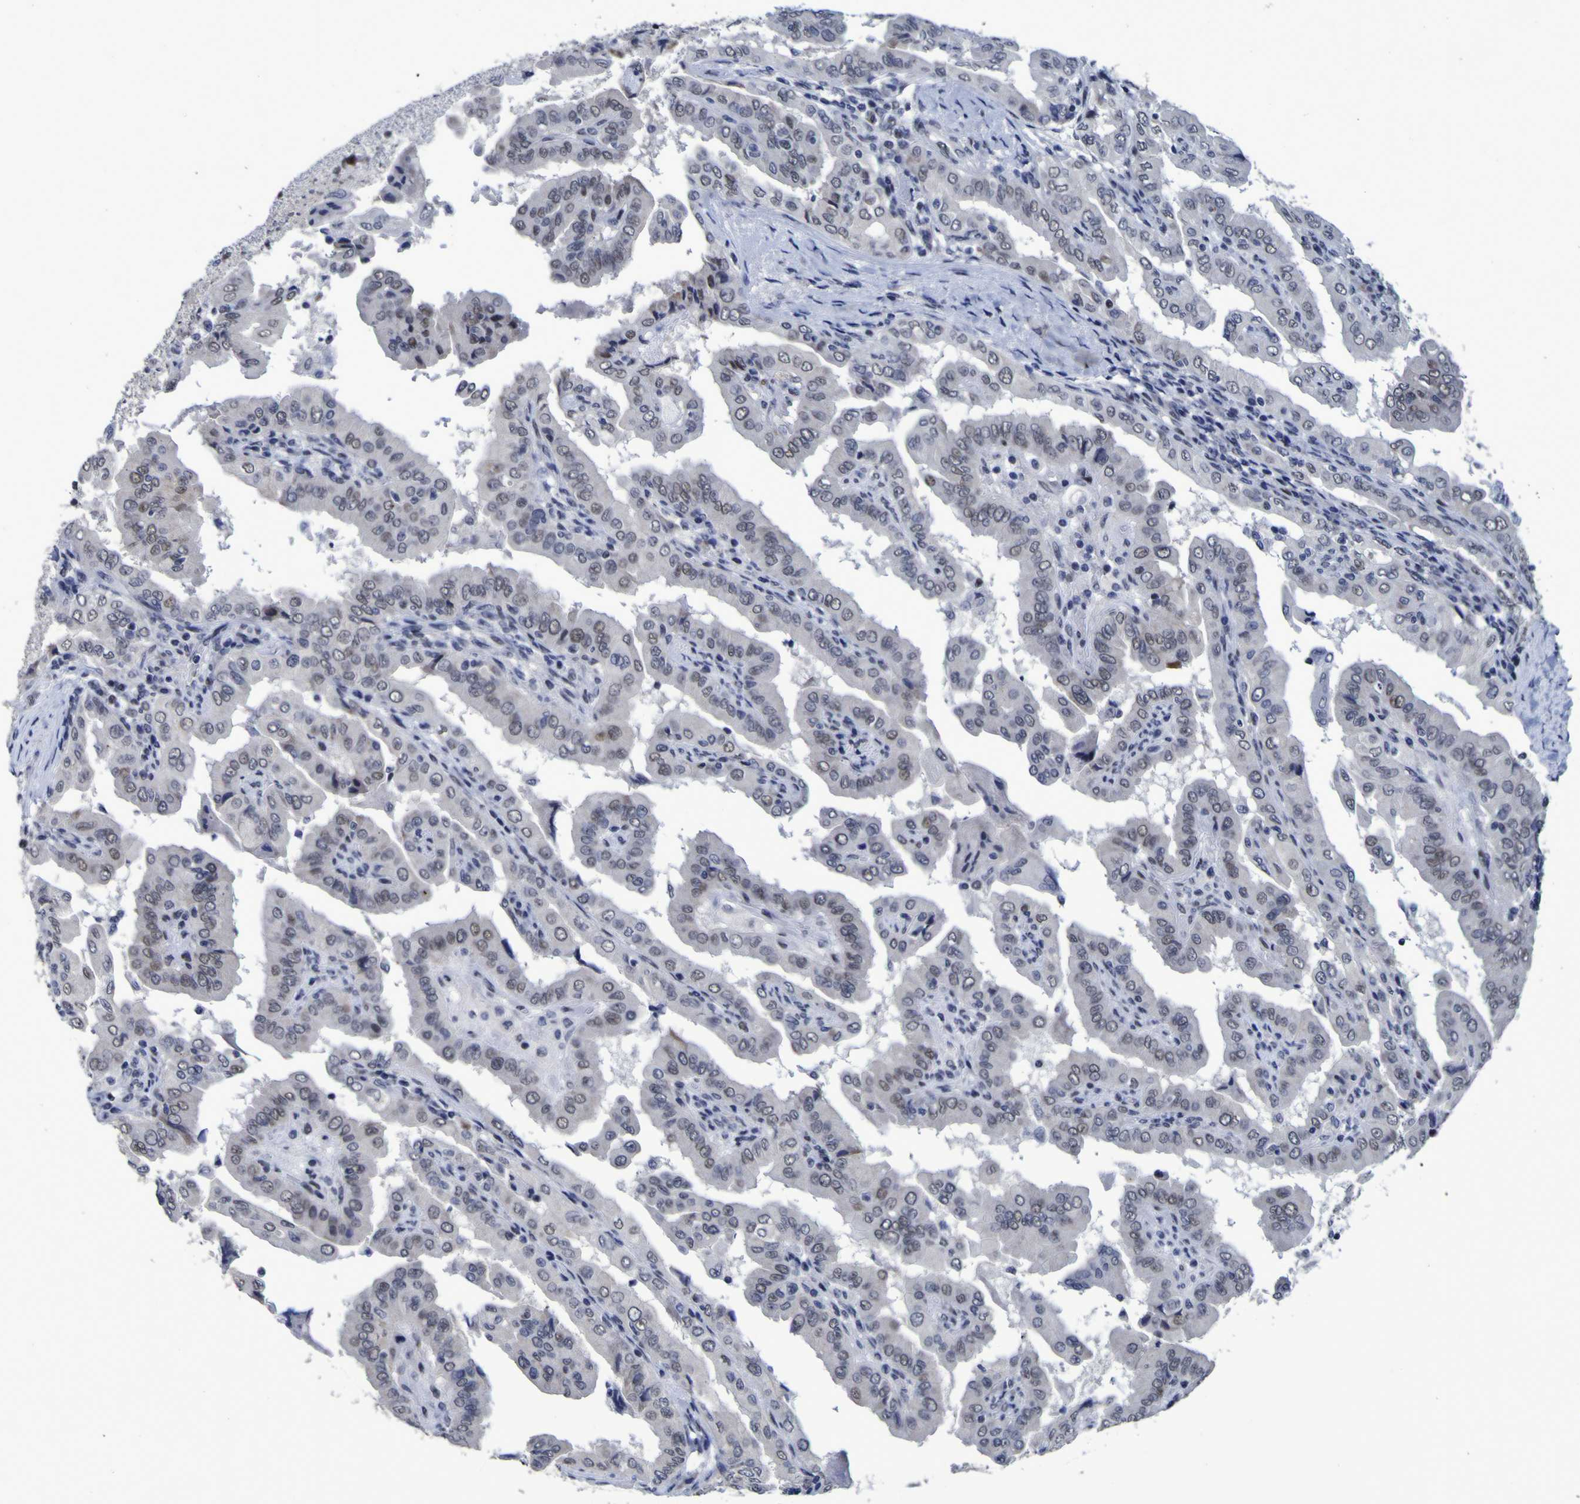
{"staining": {"intensity": "weak", "quantity": "25%-75%", "location": "nuclear"}, "tissue": "thyroid cancer", "cell_type": "Tumor cells", "image_type": "cancer", "snomed": [{"axis": "morphology", "description": "Papillary adenocarcinoma, NOS"}, {"axis": "topography", "description": "Thyroid gland"}], "caption": "About 25%-75% of tumor cells in human thyroid cancer exhibit weak nuclear protein expression as visualized by brown immunohistochemical staining.", "gene": "MBD3", "patient": {"sex": "male", "age": 33}}